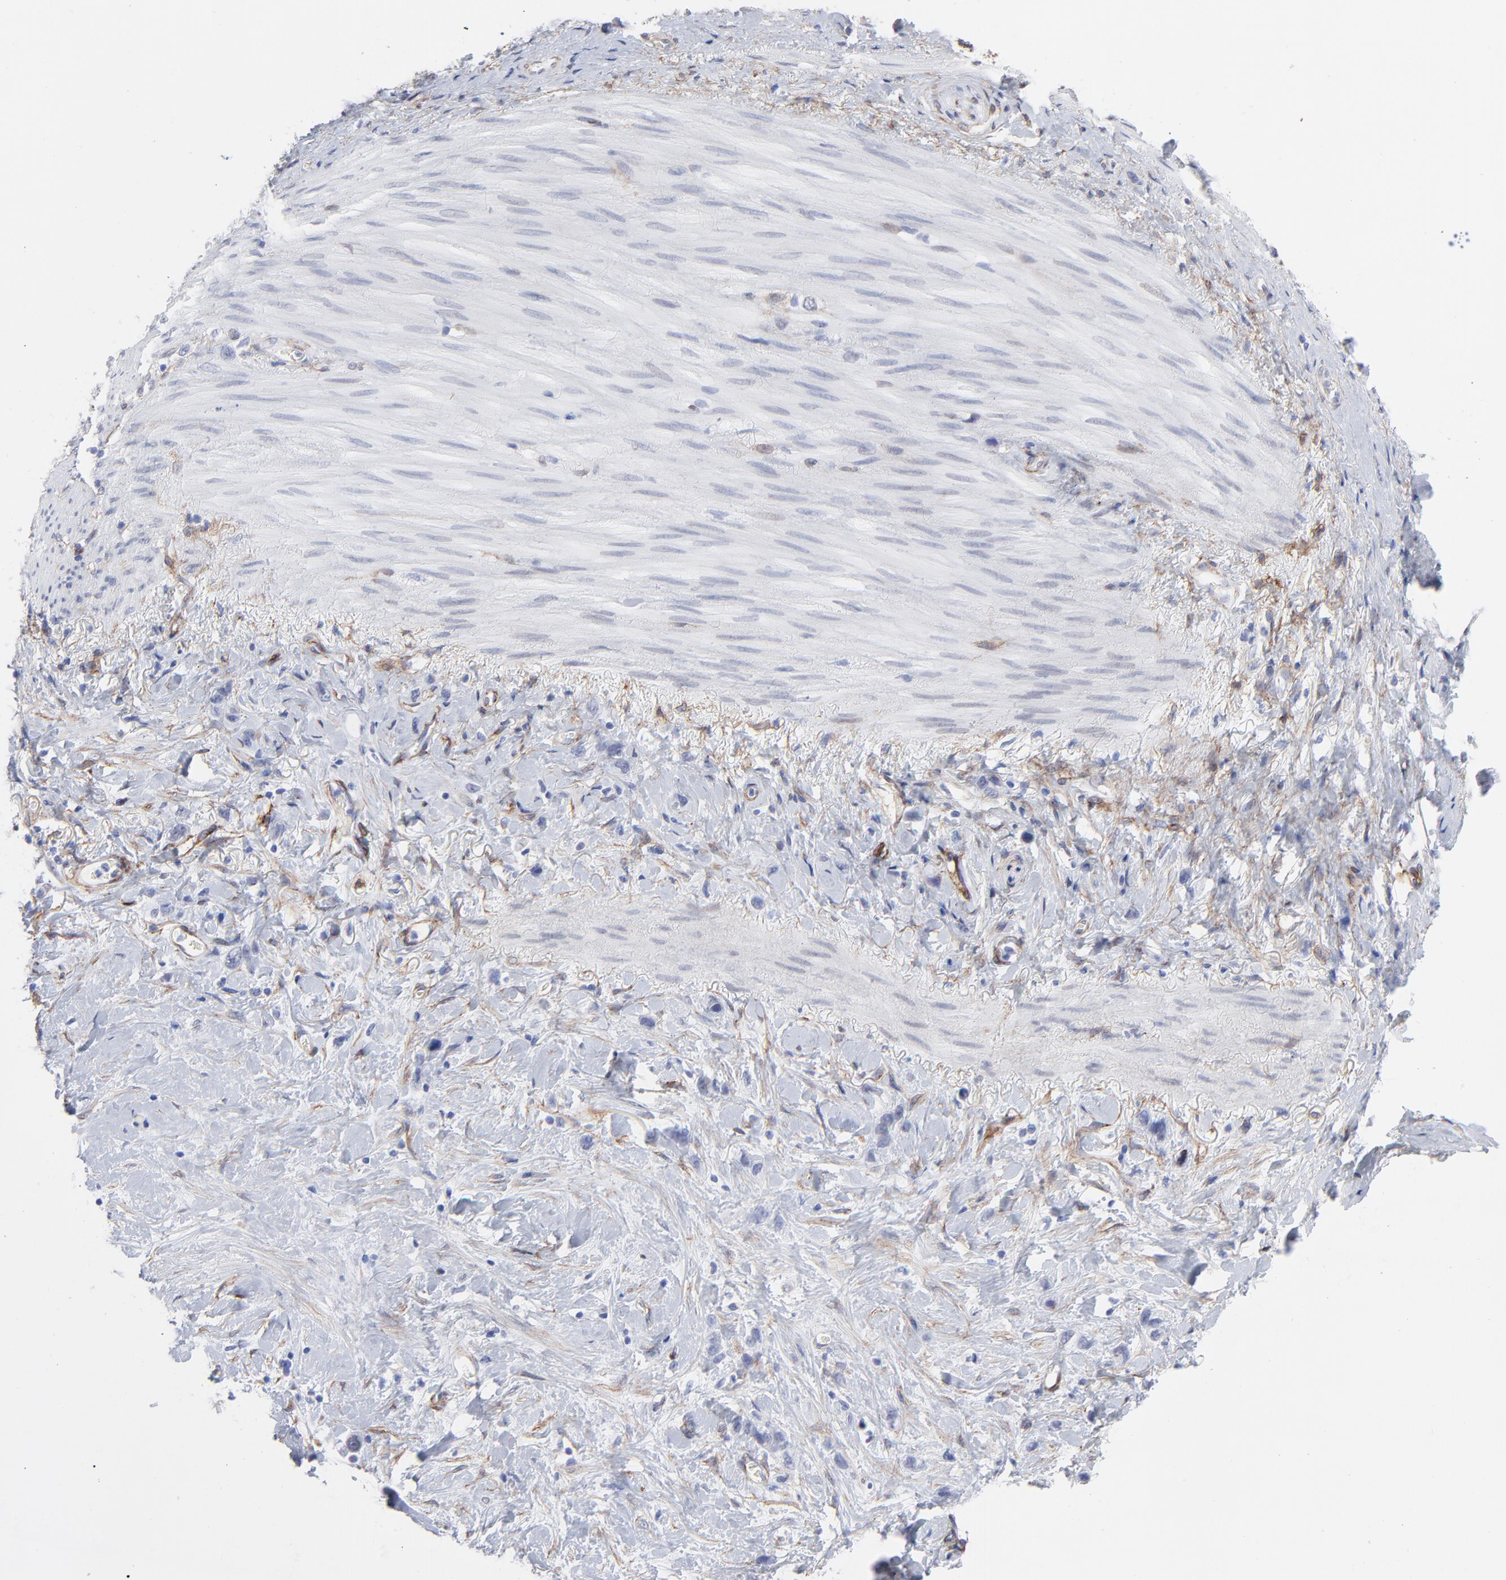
{"staining": {"intensity": "negative", "quantity": "none", "location": "none"}, "tissue": "stomach cancer", "cell_type": "Tumor cells", "image_type": "cancer", "snomed": [{"axis": "morphology", "description": "Normal tissue, NOS"}, {"axis": "morphology", "description": "Adenocarcinoma, NOS"}, {"axis": "morphology", "description": "Adenocarcinoma, High grade"}, {"axis": "topography", "description": "Stomach, upper"}, {"axis": "topography", "description": "Stomach"}], "caption": "Tumor cells show no significant protein positivity in adenocarcinoma (high-grade) (stomach).", "gene": "PDGFRB", "patient": {"sex": "female", "age": 65}}